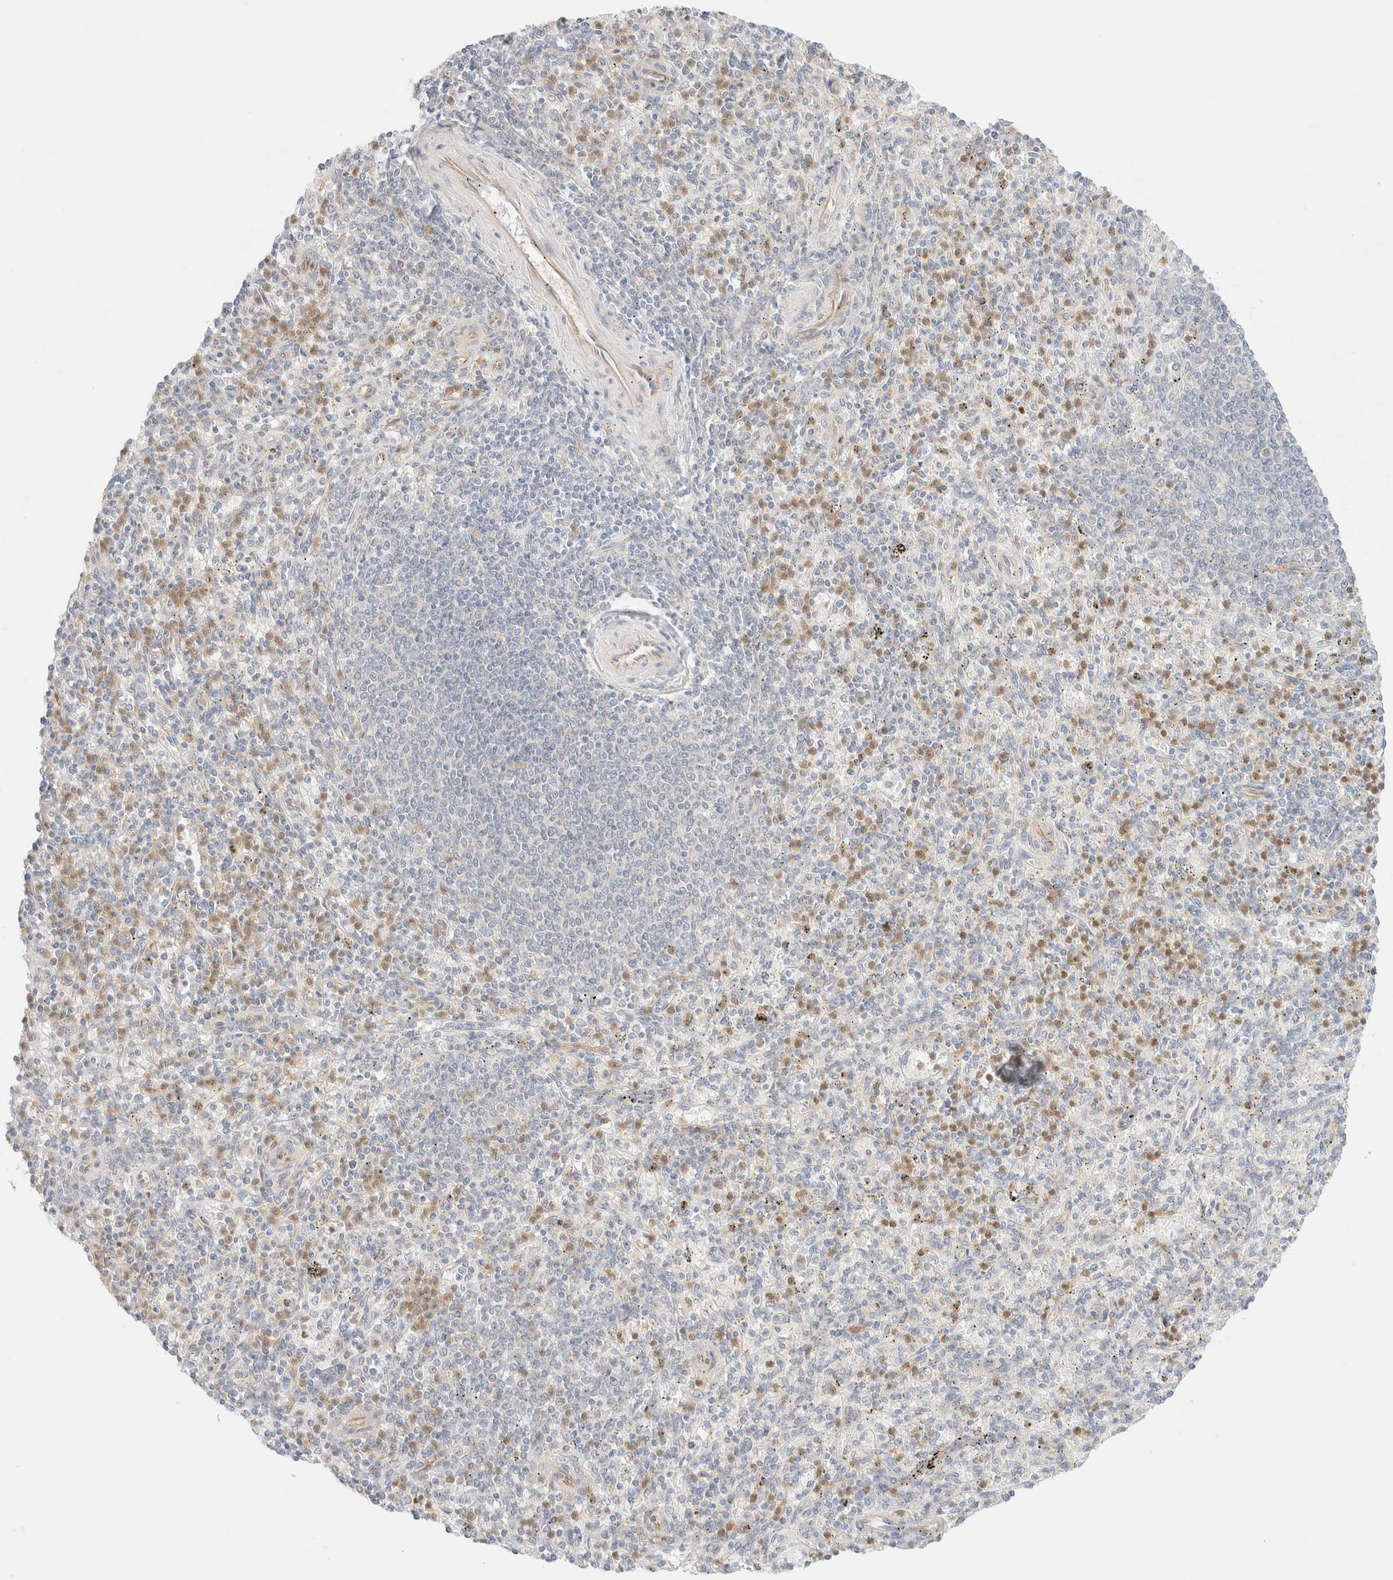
{"staining": {"intensity": "moderate", "quantity": "<25%", "location": "cytoplasmic/membranous"}, "tissue": "spleen", "cell_type": "Cells in red pulp", "image_type": "normal", "snomed": [{"axis": "morphology", "description": "Normal tissue, NOS"}, {"axis": "topography", "description": "Spleen"}], "caption": "Brown immunohistochemical staining in unremarkable spleen shows moderate cytoplasmic/membranous expression in about <25% of cells in red pulp. (DAB (3,3'-diaminobenzidine) IHC with brightfield microscopy, high magnification).", "gene": "UNC13B", "patient": {"sex": "male", "age": 72}}